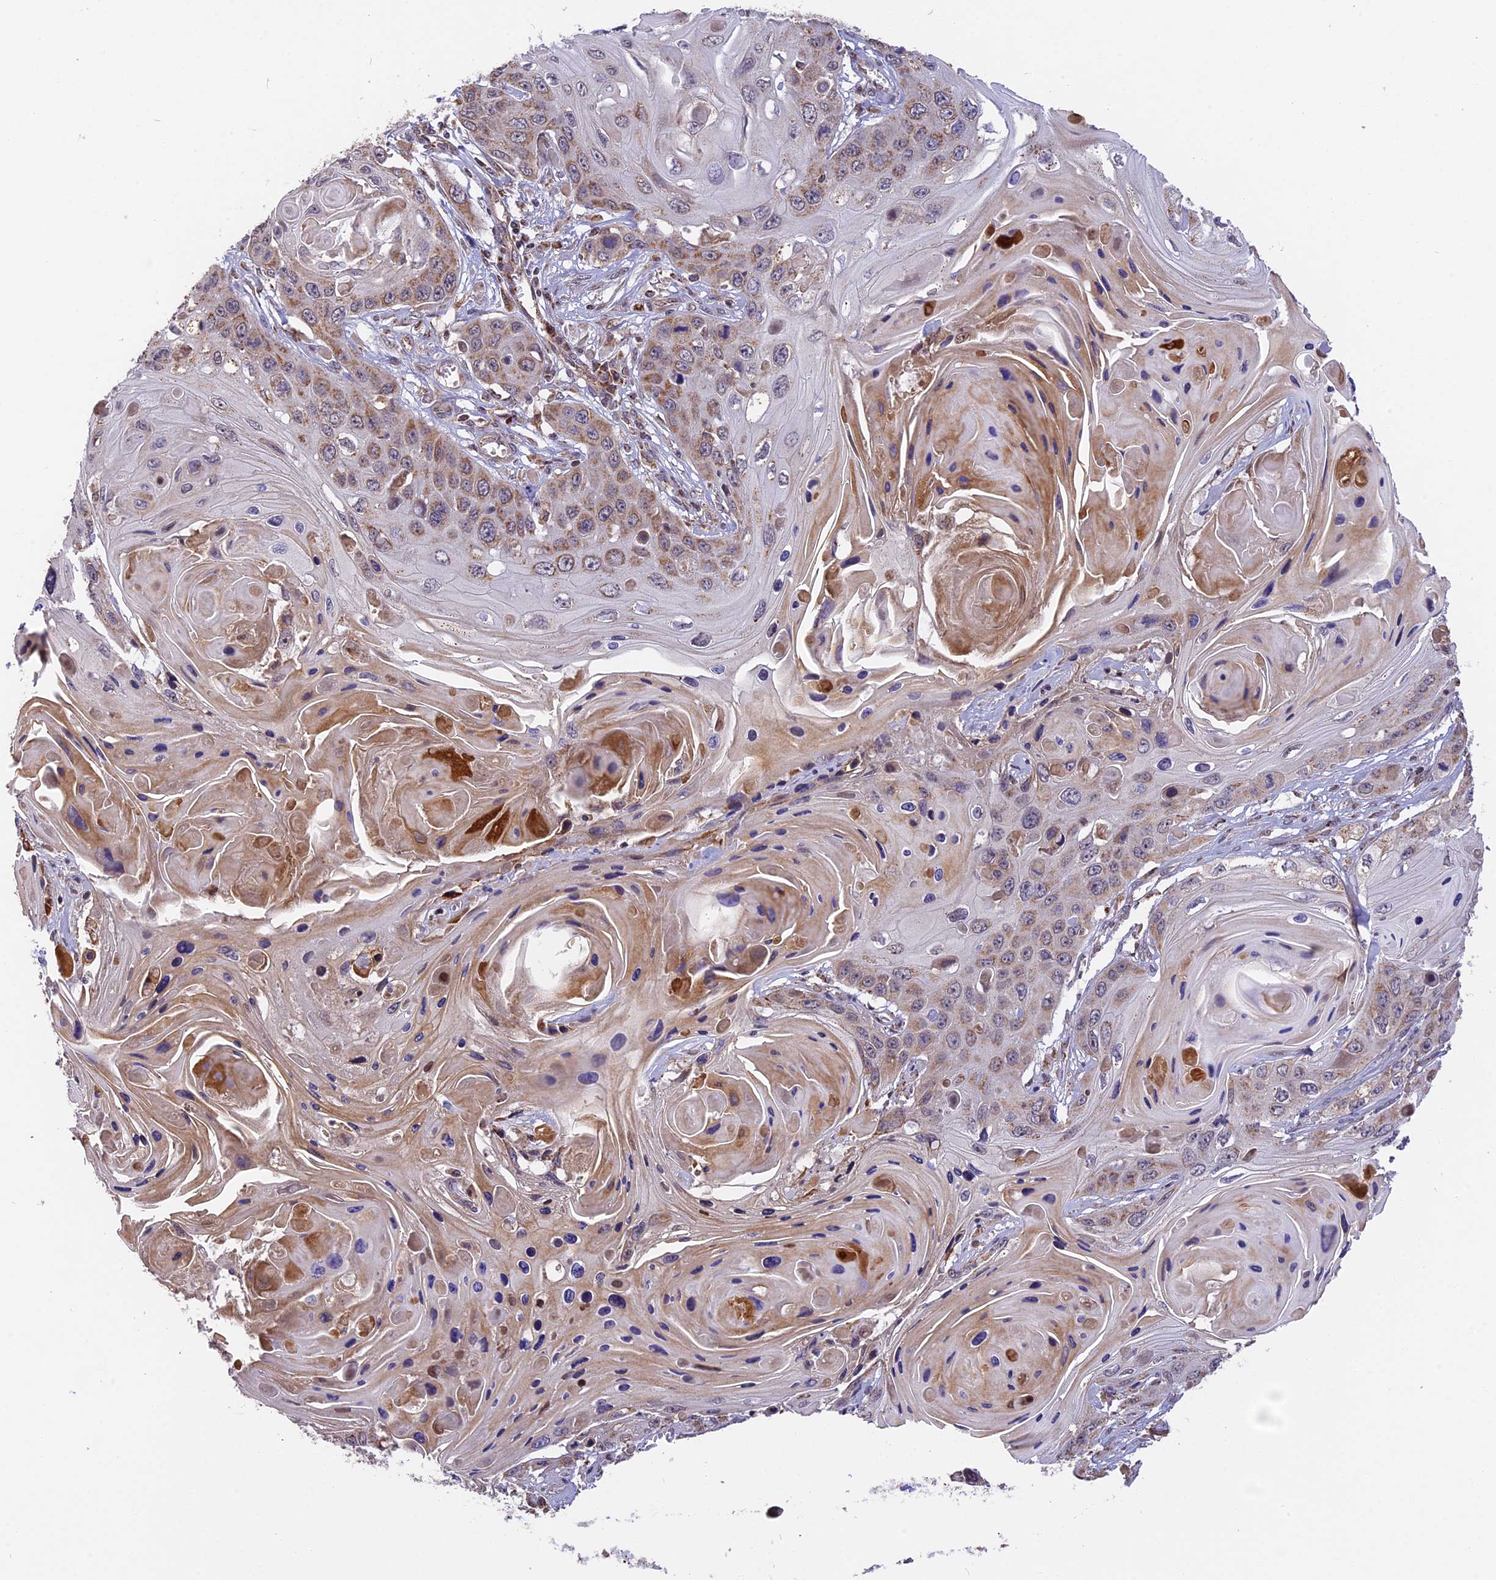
{"staining": {"intensity": "weak", "quantity": ">75%", "location": "cytoplasmic/membranous"}, "tissue": "skin cancer", "cell_type": "Tumor cells", "image_type": "cancer", "snomed": [{"axis": "morphology", "description": "Squamous cell carcinoma, NOS"}, {"axis": "topography", "description": "Skin"}], "caption": "Protein expression analysis of skin cancer (squamous cell carcinoma) reveals weak cytoplasmic/membranous expression in about >75% of tumor cells. (DAB (3,3'-diaminobenzidine) = brown stain, brightfield microscopy at high magnification).", "gene": "RERGL", "patient": {"sex": "male", "age": 55}}